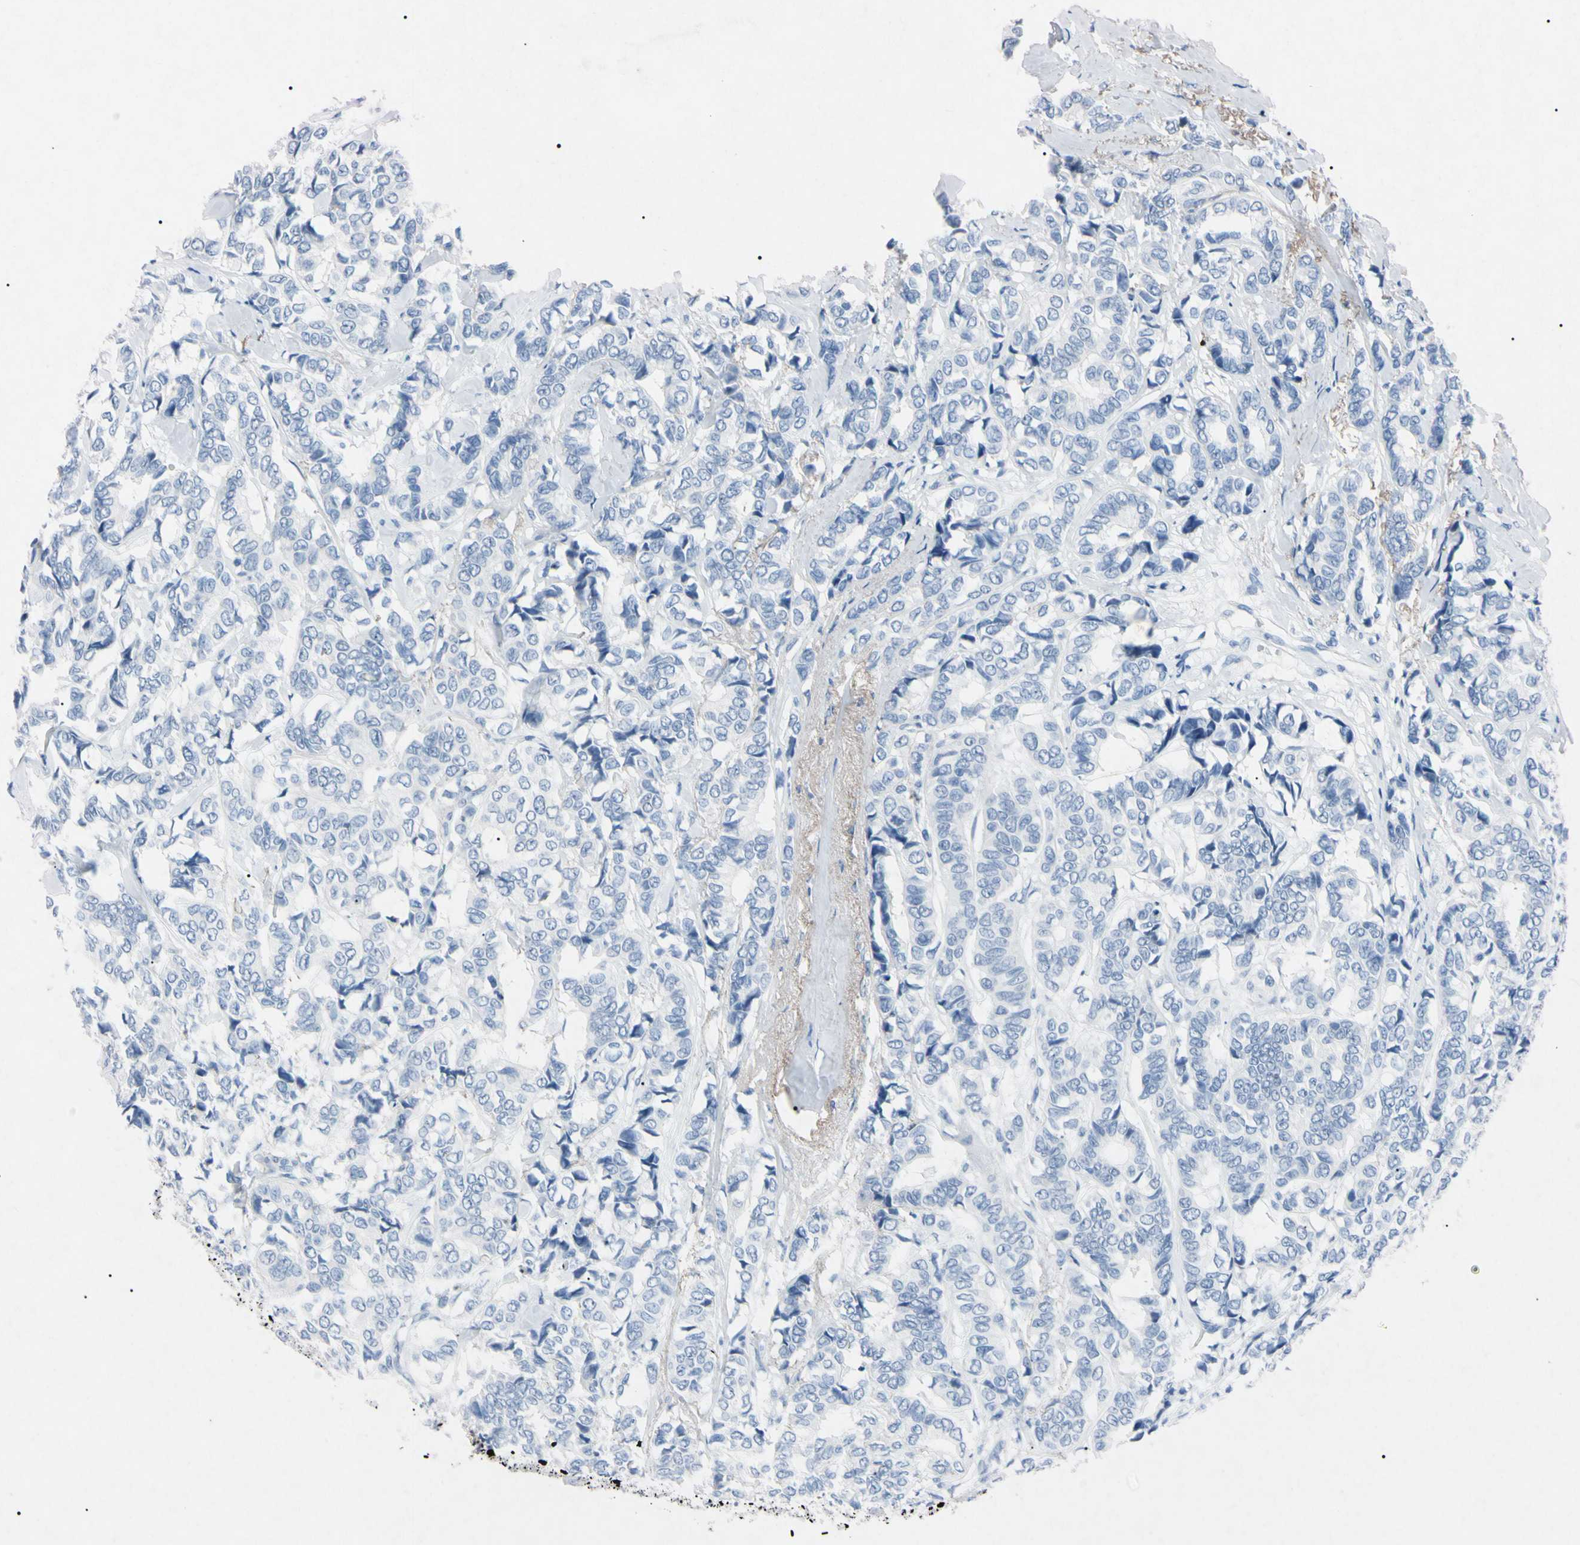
{"staining": {"intensity": "negative", "quantity": "none", "location": "none"}, "tissue": "breast cancer", "cell_type": "Tumor cells", "image_type": "cancer", "snomed": [{"axis": "morphology", "description": "Duct carcinoma"}, {"axis": "topography", "description": "Breast"}], "caption": "DAB (3,3'-diaminobenzidine) immunohistochemical staining of breast cancer (infiltrating ductal carcinoma) shows no significant expression in tumor cells. The staining is performed using DAB brown chromogen with nuclei counter-stained in using hematoxylin.", "gene": "ELN", "patient": {"sex": "female", "age": 87}}